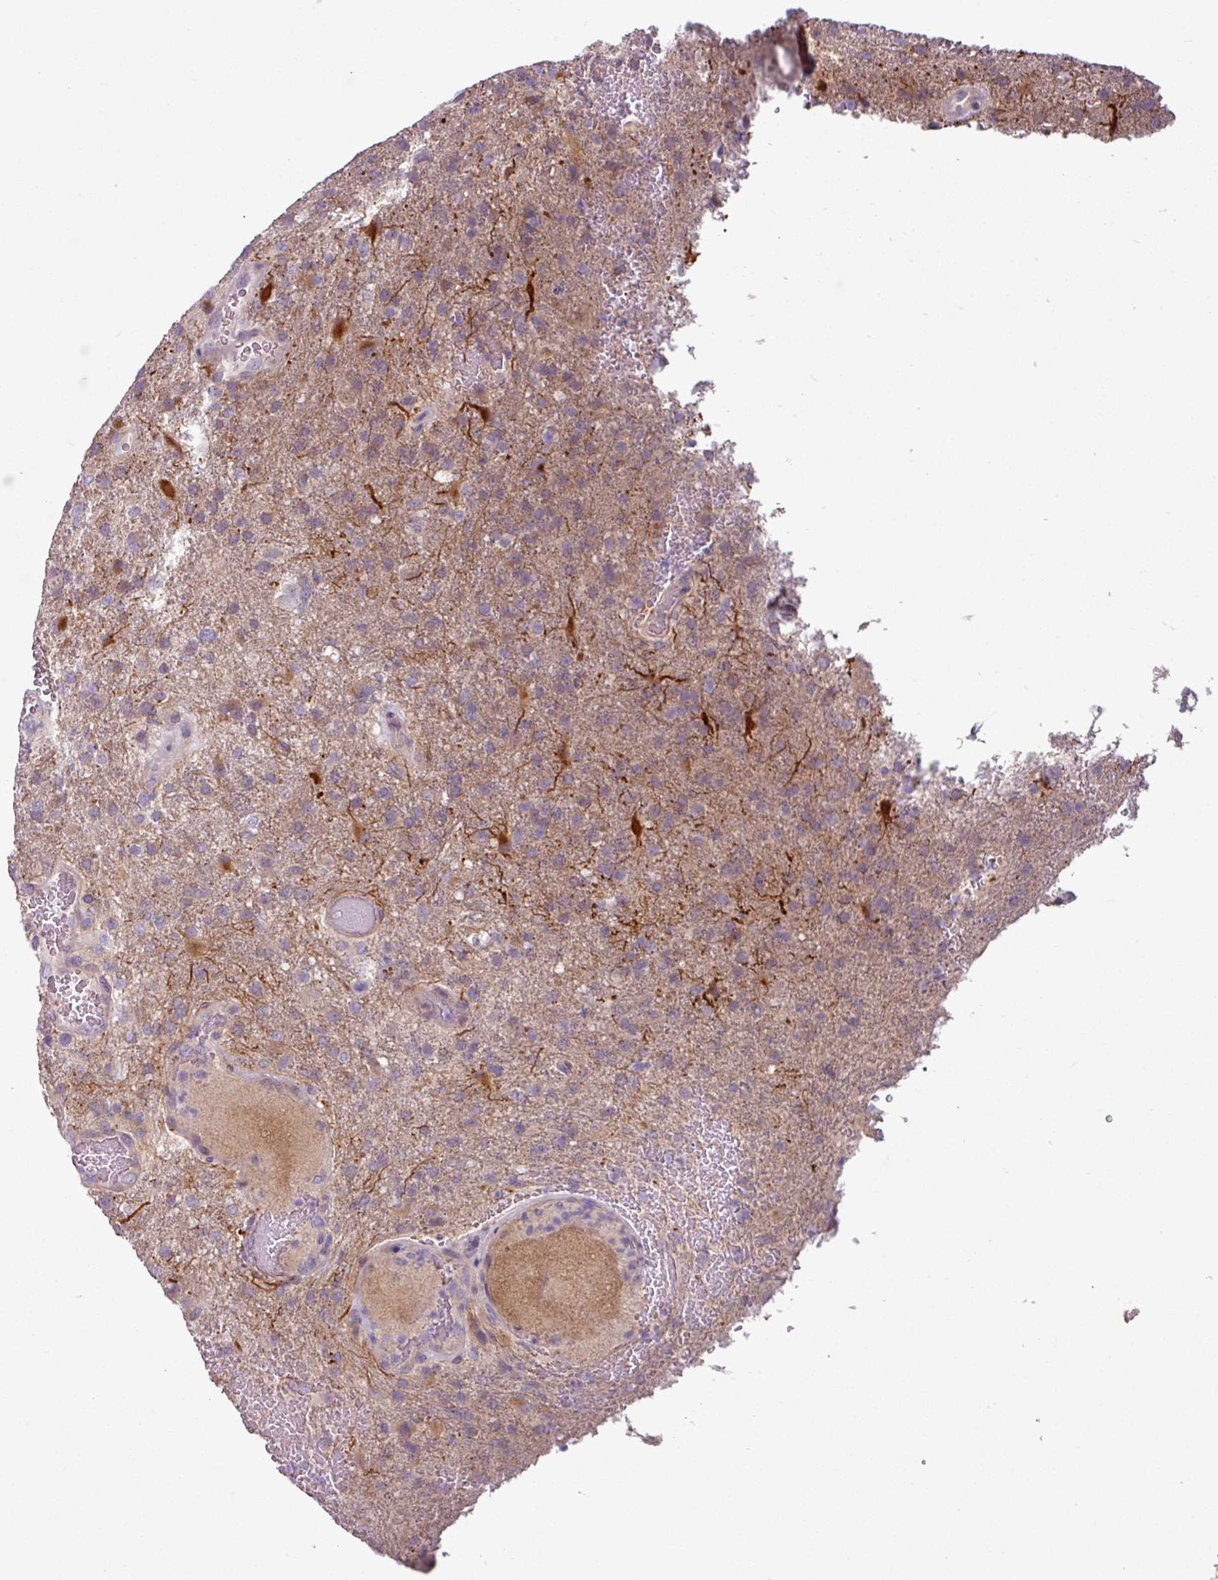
{"staining": {"intensity": "negative", "quantity": "none", "location": "none"}, "tissue": "glioma", "cell_type": "Tumor cells", "image_type": "cancer", "snomed": [{"axis": "morphology", "description": "Glioma, malignant, High grade"}, {"axis": "topography", "description": "Brain"}], "caption": "The micrograph shows no significant positivity in tumor cells of malignant high-grade glioma. Brightfield microscopy of immunohistochemistry stained with DAB (brown) and hematoxylin (blue), captured at high magnification.", "gene": "MTMR14", "patient": {"sex": "female", "age": 74}}